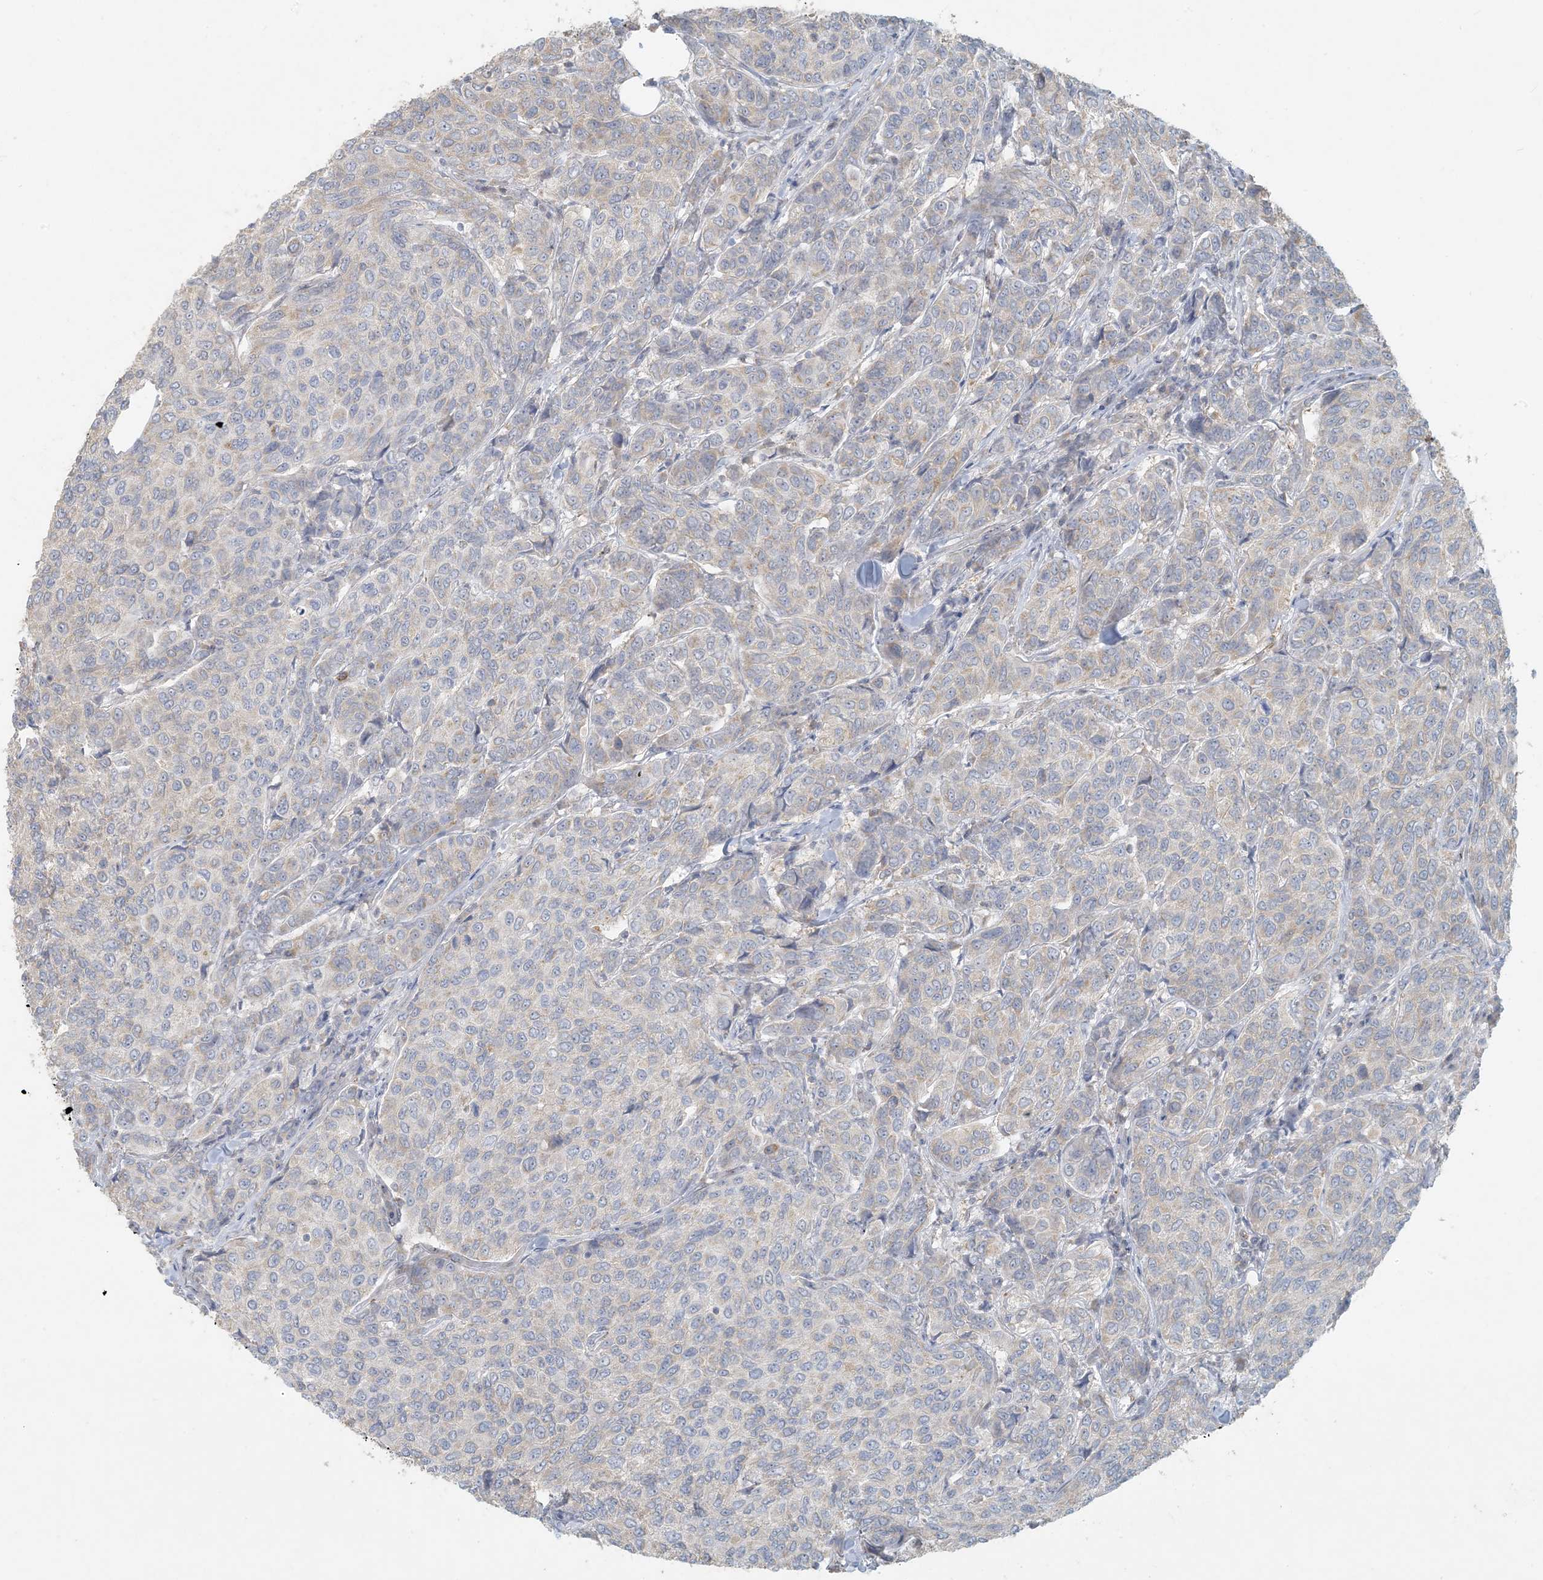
{"staining": {"intensity": "negative", "quantity": "none", "location": "none"}, "tissue": "breast cancer", "cell_type": "Tumor cells", "image_type": "cancer", "snomed": [{"axis": "morphology", "description": "Duct carcinoma"}, {"axis": "topography", "description": "Breast"}], "caption": "An IHC image of breast cancer (intraductal carcinoma) is shown. There is no staining in tumor cells of breast cancer (intraductal carcinoma).", "gene": "HACL1", "patient": {"sex": "female", "age": 55}}